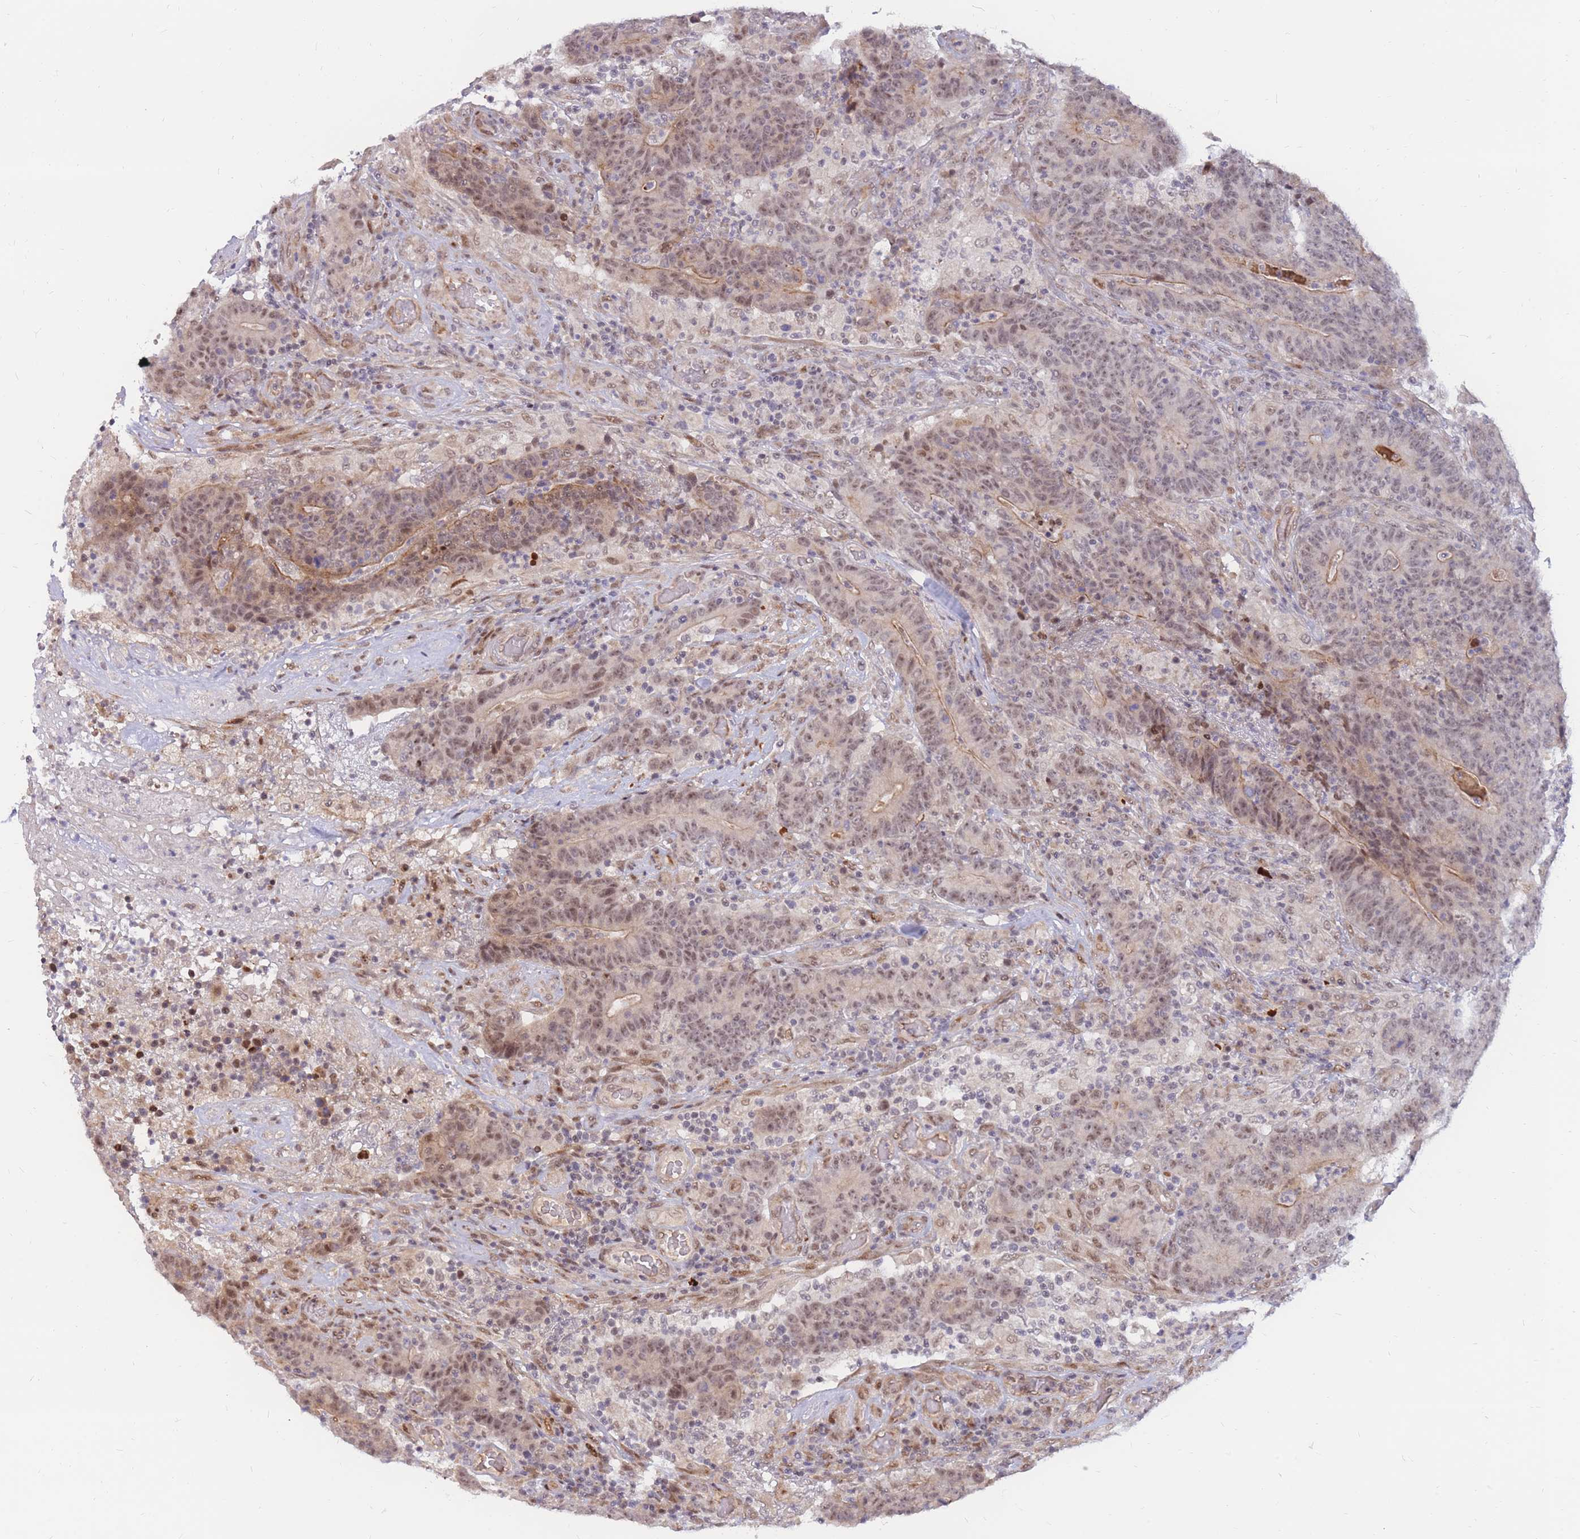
{"staining": {"intensity": "moderate", "quantity": ">75%", "location": "cytoplasmic/membranous,nuclear"}, "tissue": "colorectal cancer", "cell_type": "Tumor cells", "image_type": "cancer", "snomed": [{"axis": "morphology", "description": "Normal tissue, NOS"}, {"axis": "morphology", "description": "Adenocarcinoma, NOS"}, {"axis": "topography", "description": "Colon"}], "caption": "Human colorectal adenocarcinoma stained for a protein (brown) demonstrates moderate cytoplasmic/membranous and nuclear positive expression in about >75% of tumor cells.", "gene": "ERICH6B", "patient": {"sex": "female", "age": 75}}